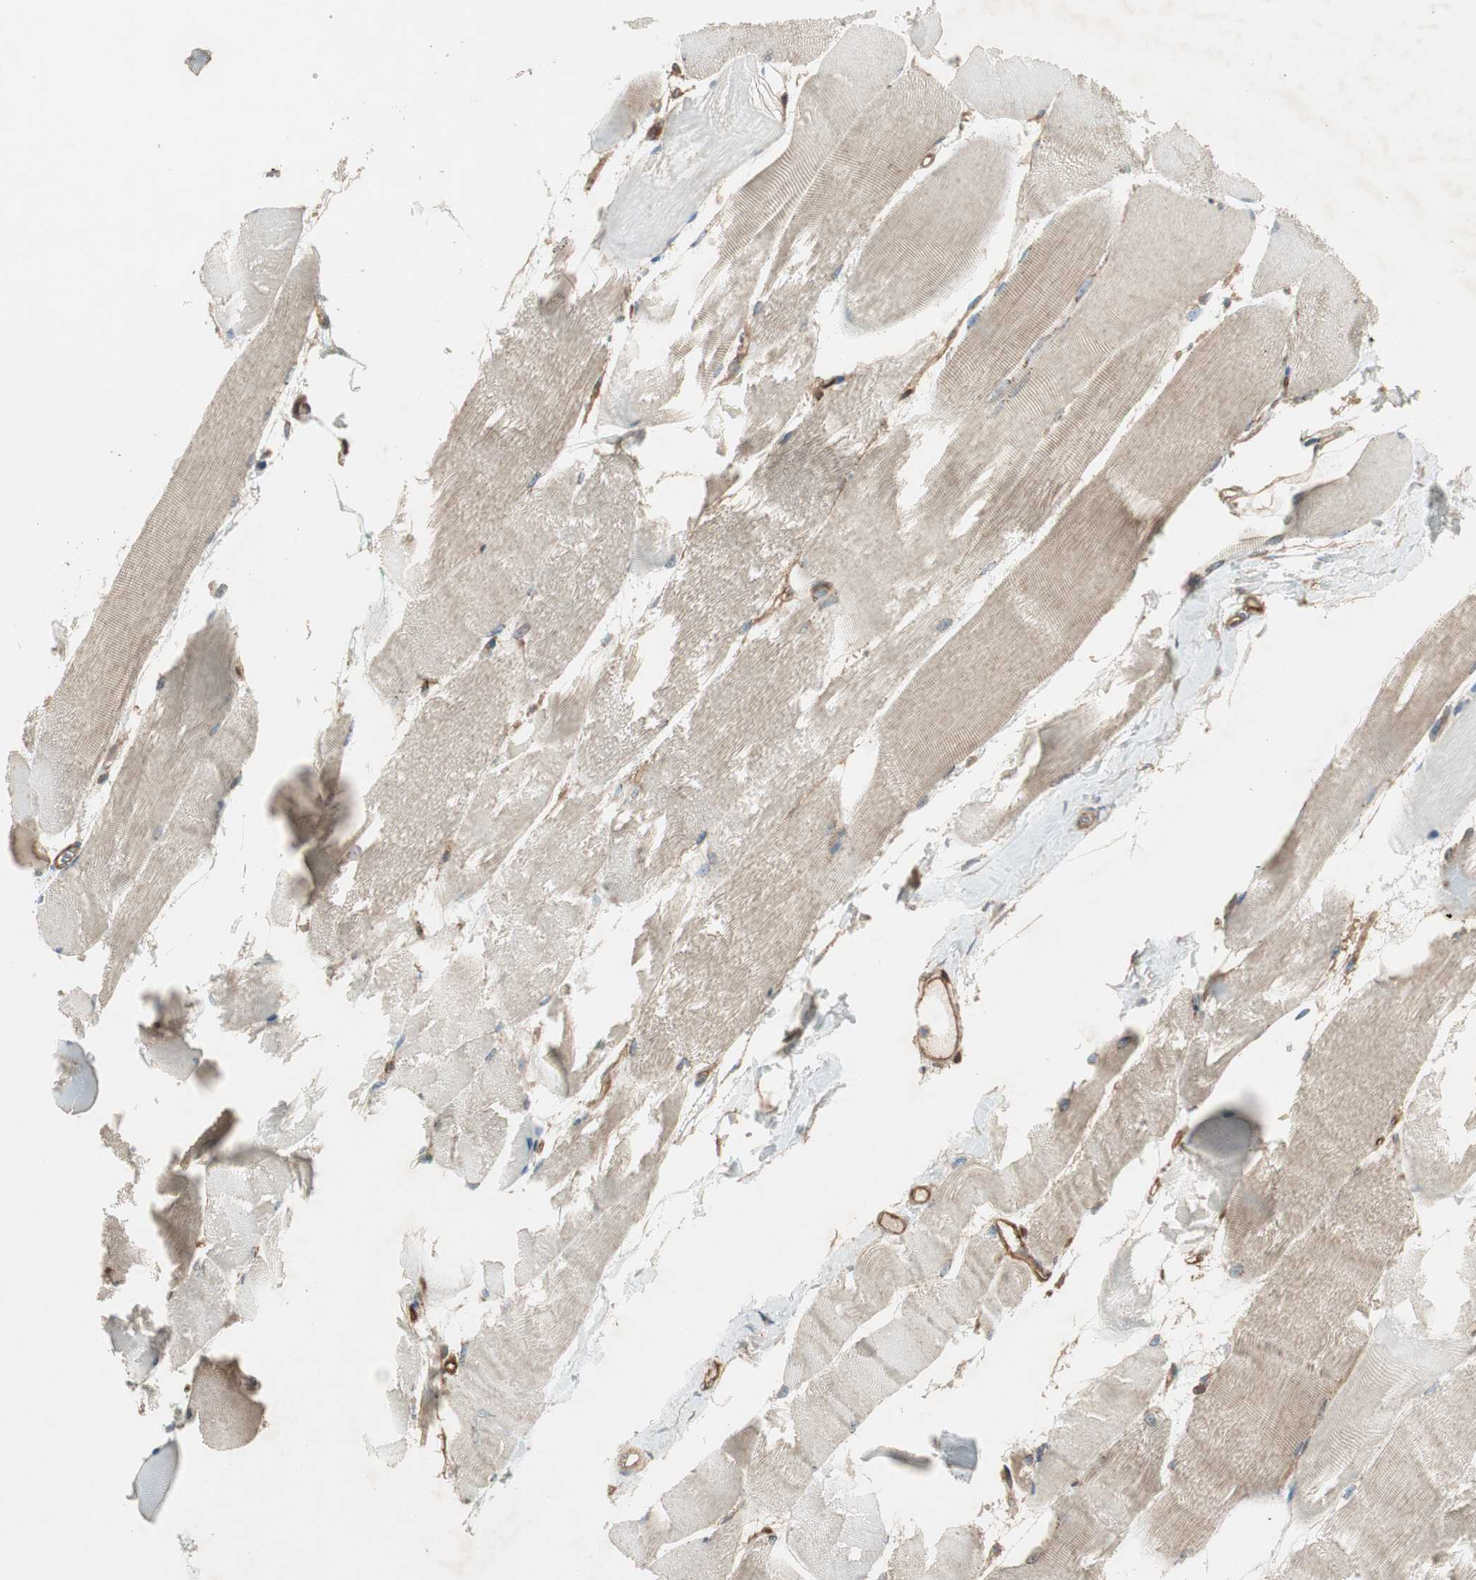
{"staining": {"intensity": "weak", "quantity": "25%-75%", "location": "cytoplasmic/membranous"}, "tissue": "skeletal muscle", "cell_type": "Myocytes", "image_type": "normal", "snomed": [{"axis": "morphology", "description": "Normal tissue, NOS"}, {"axis": "morphology", "description": "Squamous cell carcinoma, NOS"}, {"axis": "topography", "description": "Skeletal muscle"}], "caption": "High-magnification brightfield microscopy of unremarkable skeletal muscle stained with DAB (brown) and counterstained with hematoxylin (blue). myocytes exhibit weak cytoplasmic/membranous staining is identified in about25%-75% of cells. Immunohistochemistry stains the protein in brown and the nuclei are stained blue.", "gene": "BTN3A3", "patient": {"sex": "male", "age": 51}}